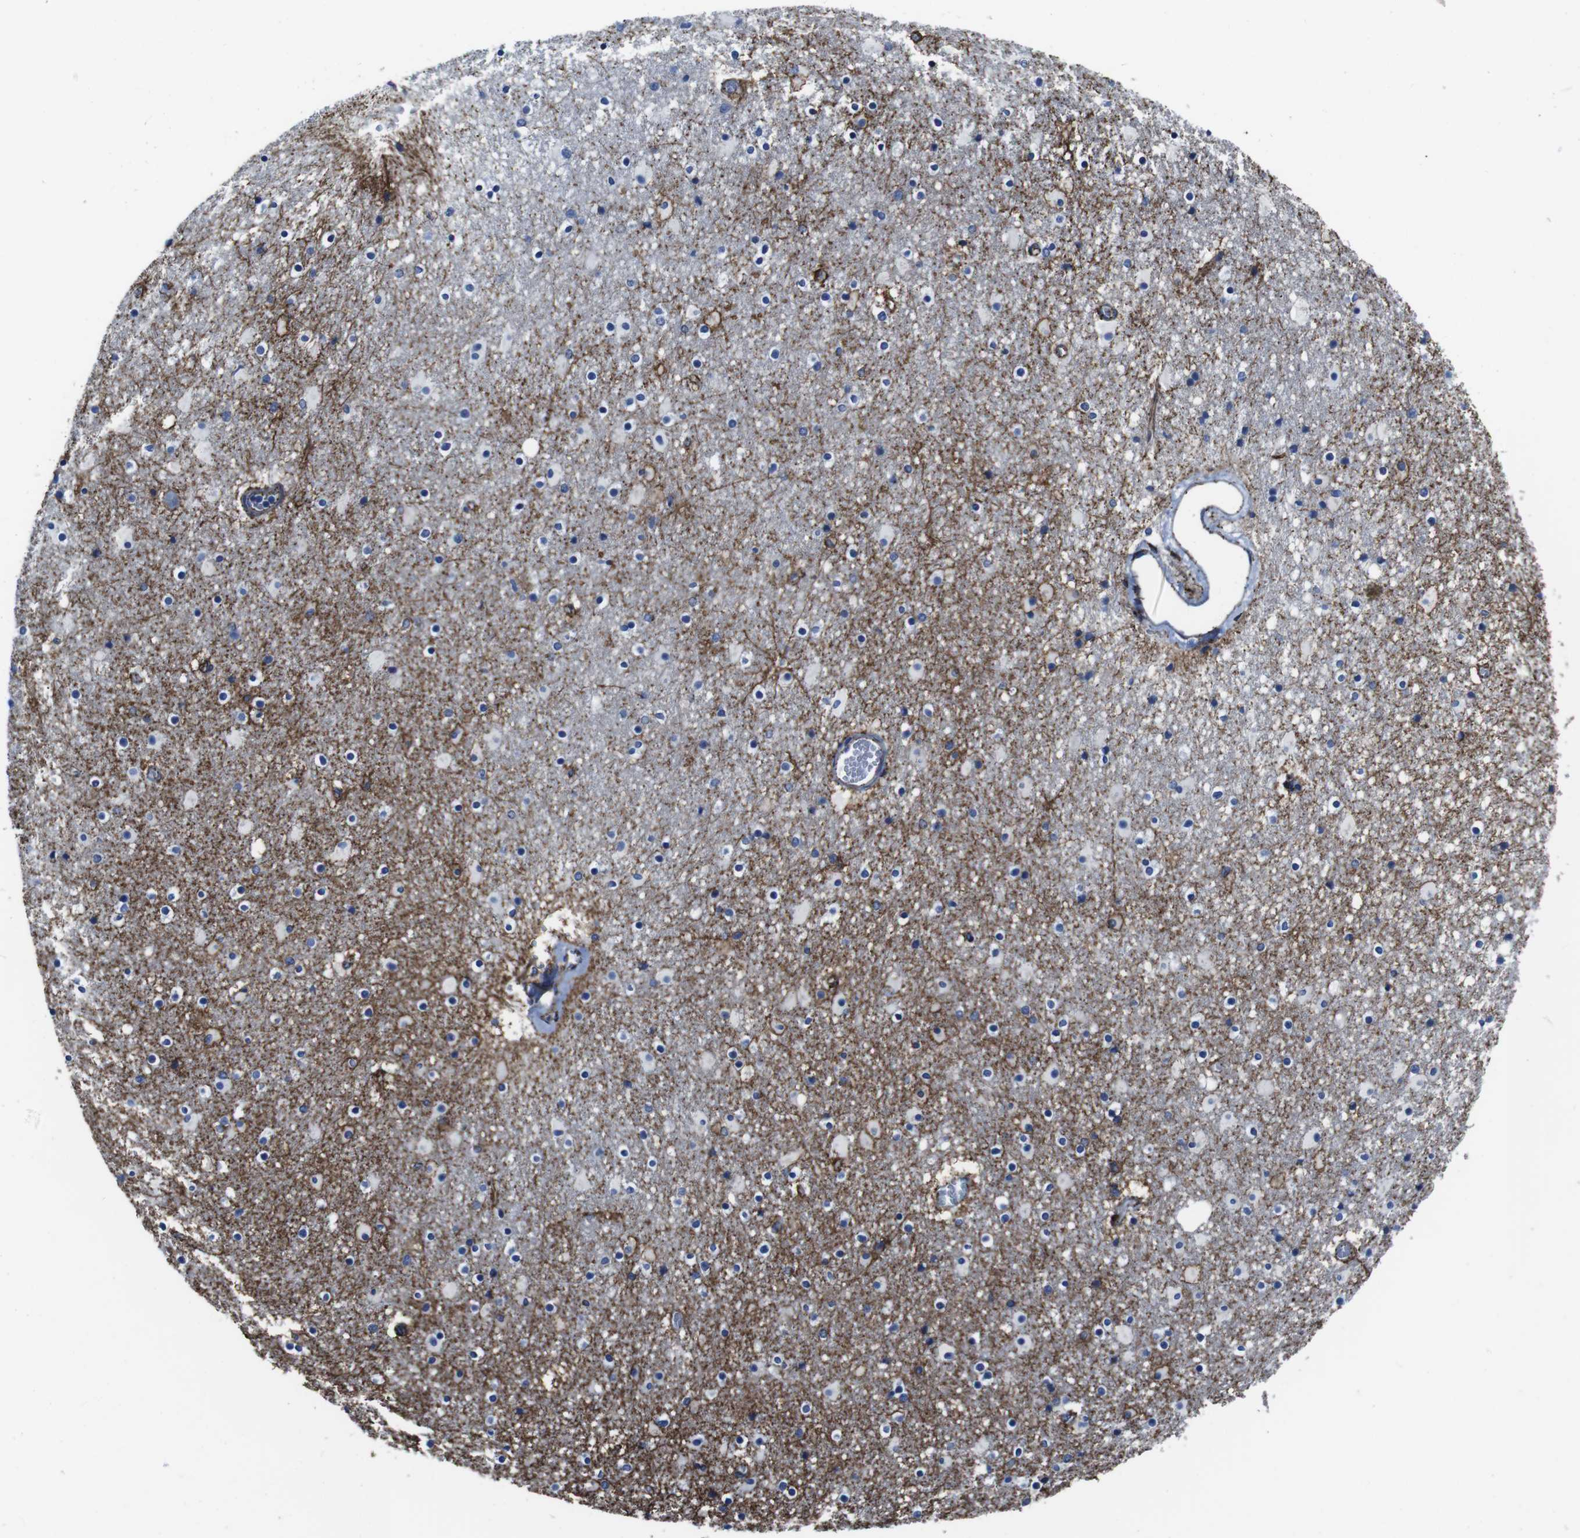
{"staining": {"intensity": "moderate", "quantity": "<25%", "location": "cytoplasmic/membranous"}, "tissue": "caudate", "cell_type": "Glial cells", "image_type": "normal", "snomed": [{"axis": "morphology", "description": "Normal tissue, NOS"}, {"axis": "topography", "description": "Lateral ventricle wall"}], "caption": "Immunohistochemical staining of benign human caudate displays low levels of moderate cytoplasmic/membranous positivity in approximately <25% of glial cells. The protein is shown in brown color, while the nuclei are stained blue.", "gene": "NUMB", "patient": {"sex": "male", "age": 45}}